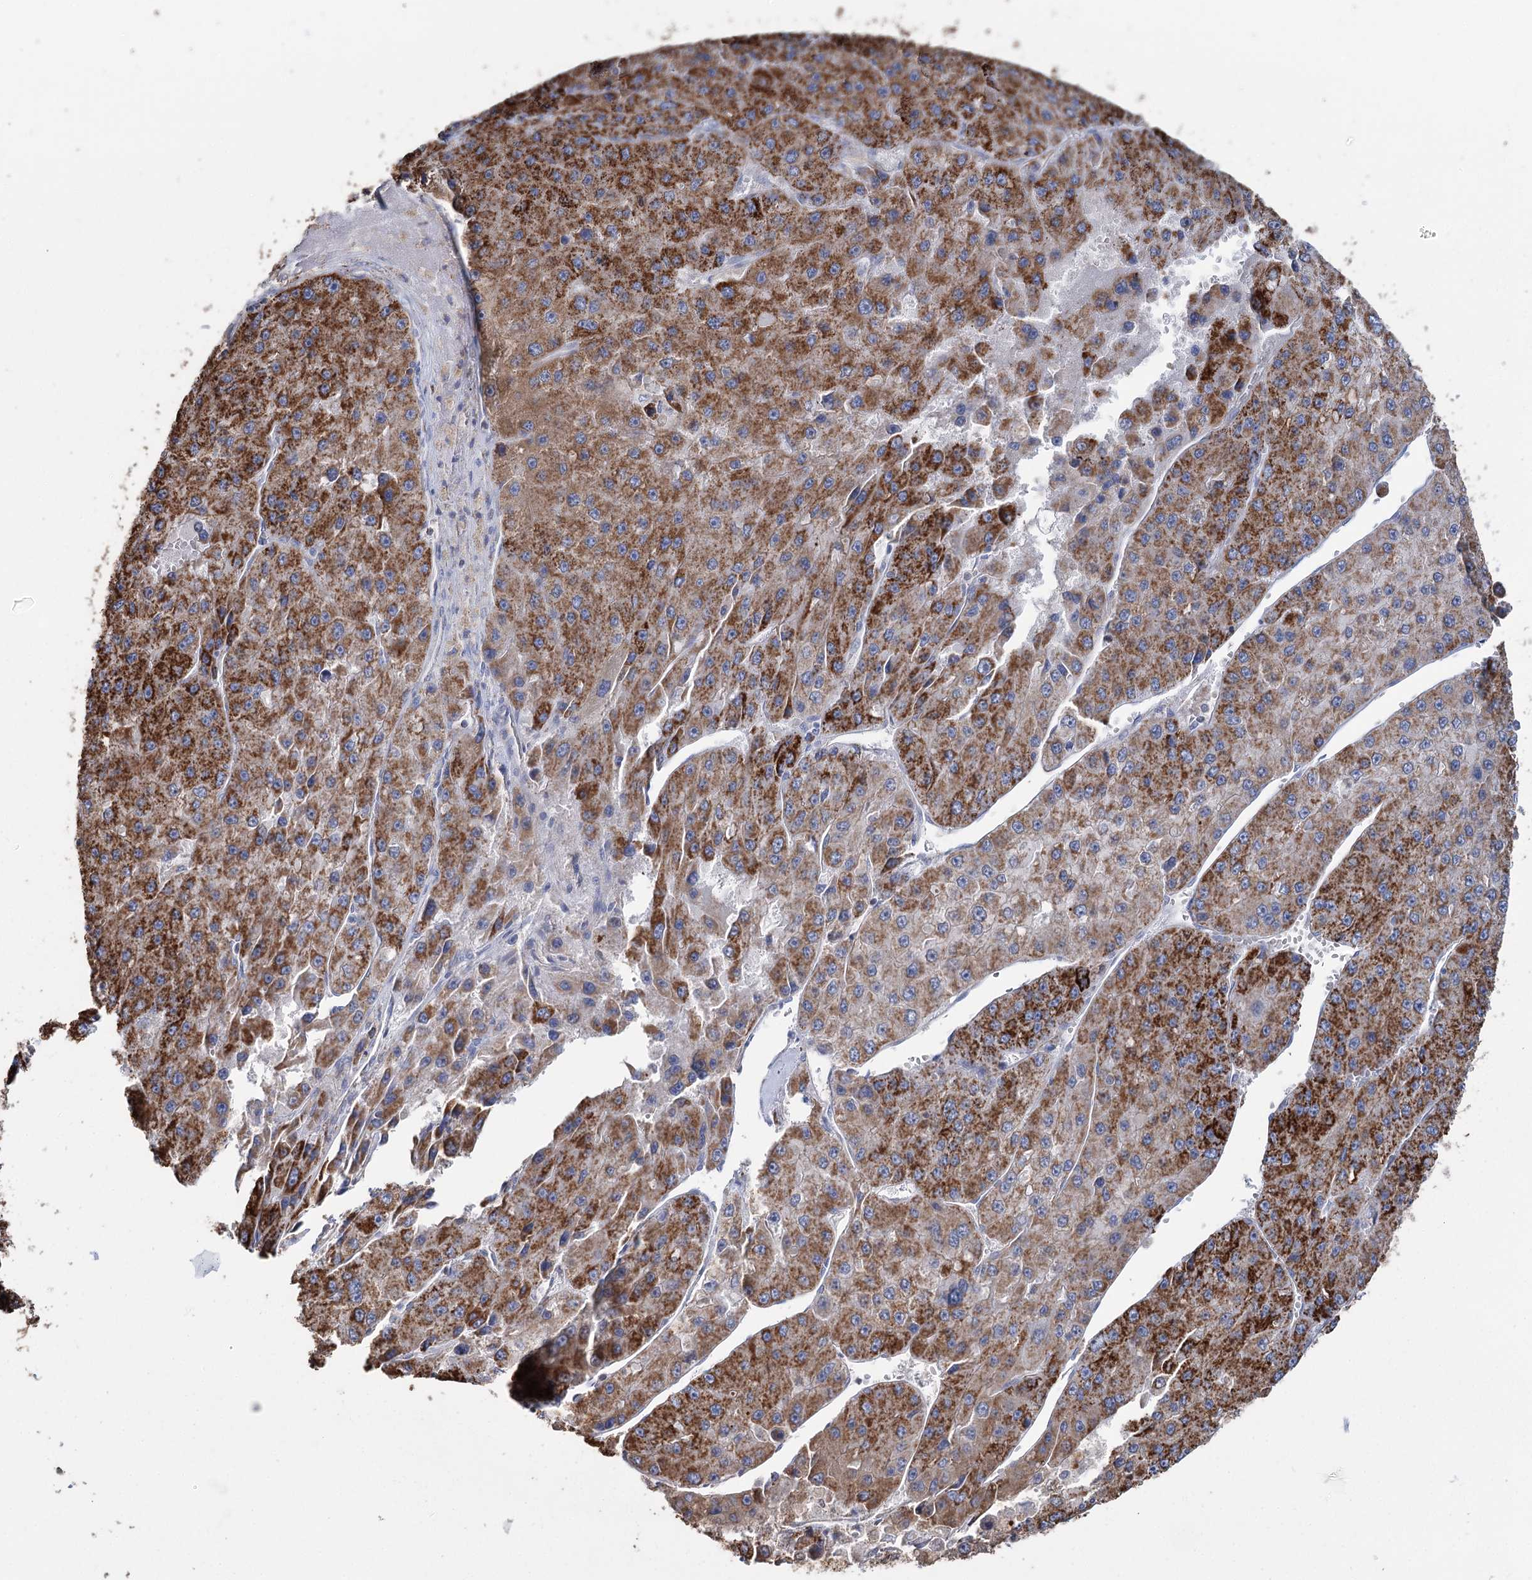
{"staining": {"intensity": "strong", "quantity": ">75%", "location": "cytoplasmic/membranous"}, "tissue": "liver cancer", "cell_type": "Tumor cells", "image_type": "cancer", "snomed": [{"axis": "morphology", "description": "Carcinoma, Hepatocellular, NOS"}, {"axis": "topography", "description": "Liver"}], "caption": "Tumor cells exhibit strong cytoplasmic/membranous expression in approximately >75% of cells in hepatocellular carcinoma (liver).", "gene": "MRPL44", "patient": {"sex": "female", "age": 73}}